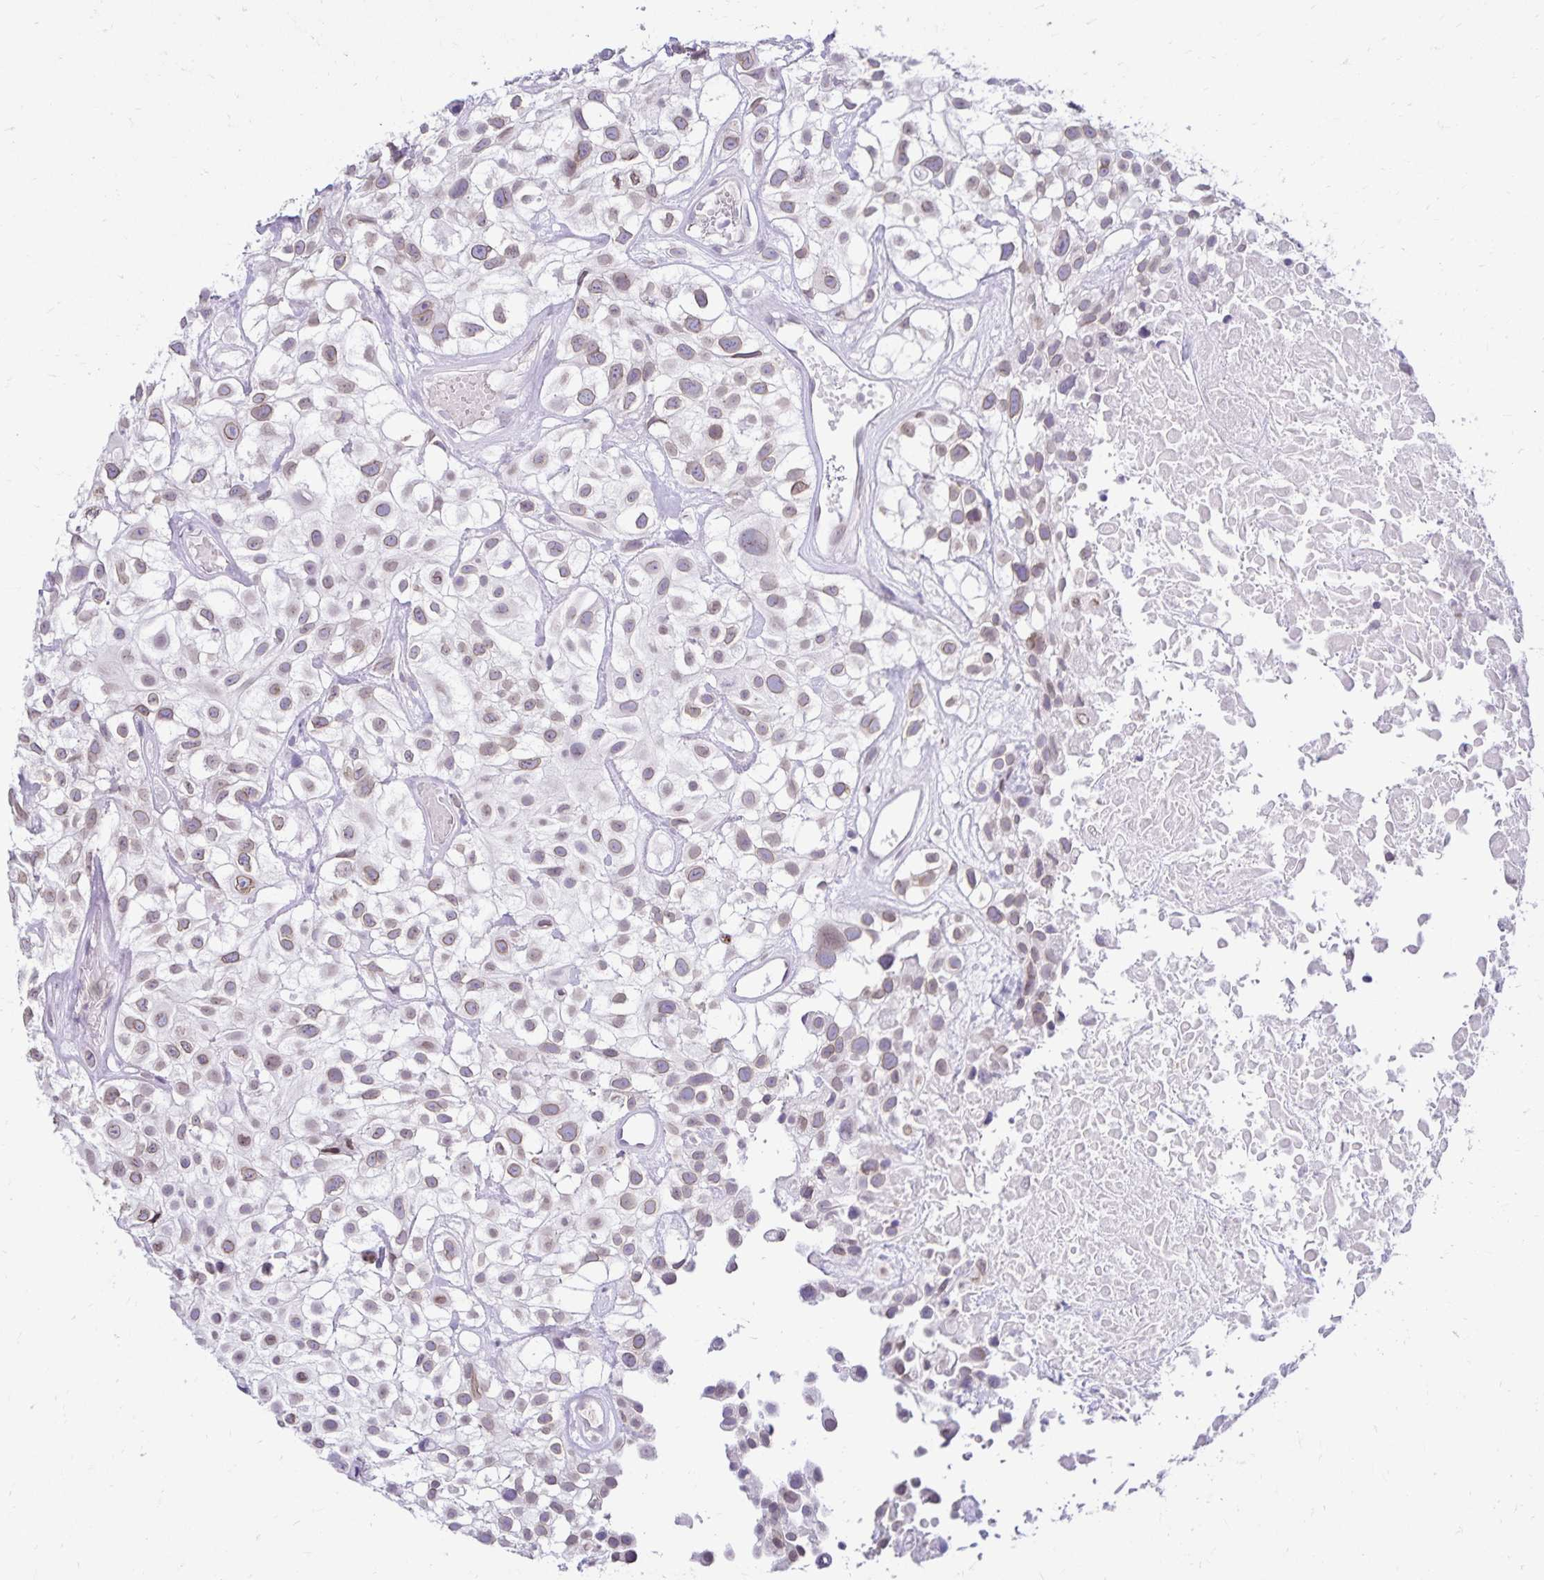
{"staining": {"intensity": "weak", "quantity": "<25%", "location": "nuclear"}, "tissue": "urothelial cancer", "cell_type": "Tumor cells", "image_type": "cancer", "snomed": [{"axis": "morphology", "description": "Urothelial carcinoma, High grade"}, {"axis": "topography", "description": "Urinary bladder"}], "caption": "This micrograph is of urothelial cancer stained with immunohistochemistry to label a protein in brown with the nuclei are counter-stained blue. There is no positivity in tumor cells.", "gene": "FAM166C", "patient": {"sex": "male", "age": 56}}